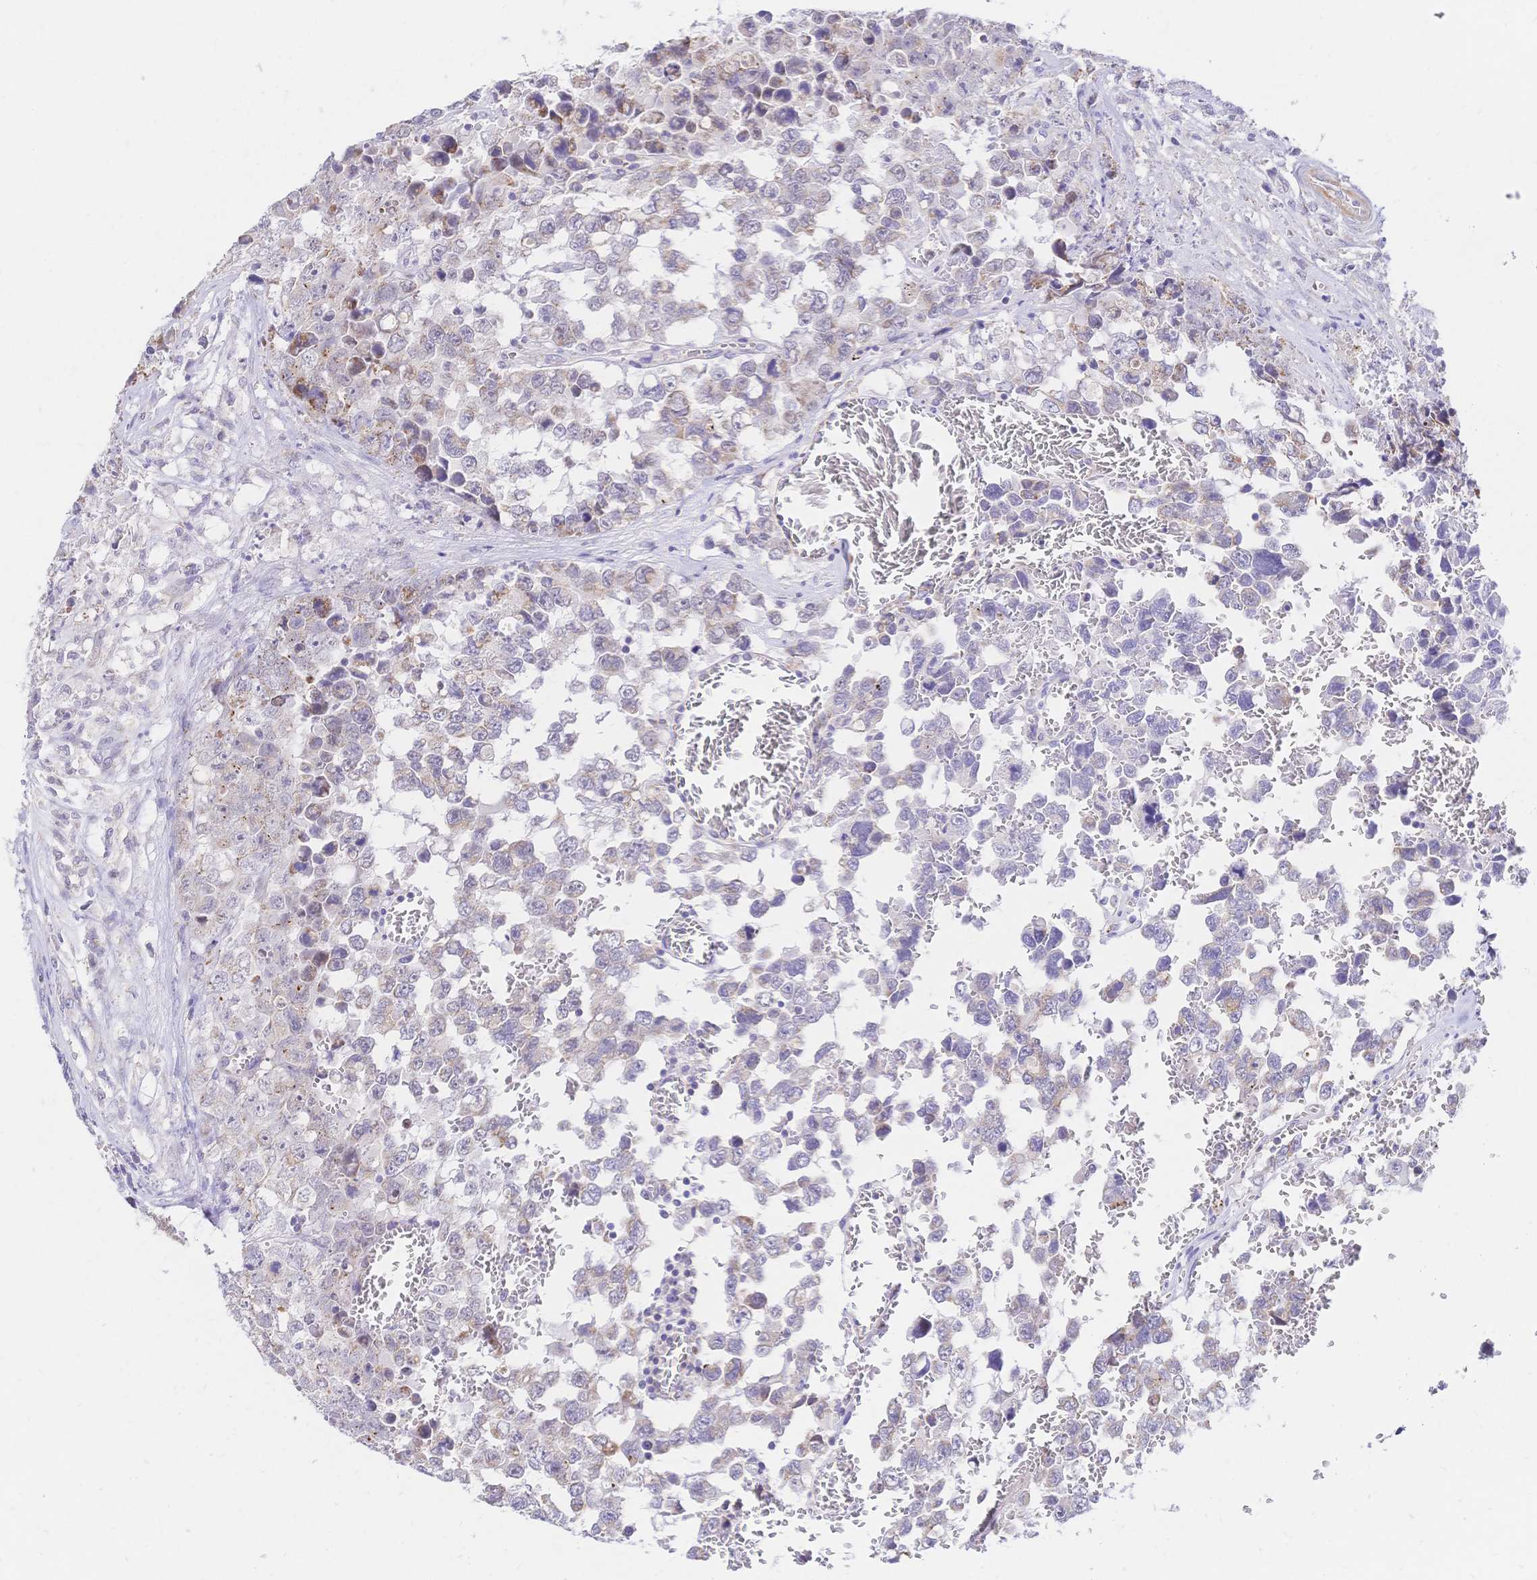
{"staining": {"intensity": "negative", "quantity": "none", "location": "none"}, "tissue": "testis cancer", "cell_type": "Tumor cells", "image_type": "cancer", "snomed": [{"axis": "morphology", "description": "Carcinoma, Embryonal, NOS"}, {"axis": "topography", "description": "Testis"}], "caption": "This is an immunohistochemistry micrograph of testis cancer. There is no positivity in tumor cells.", "gene": "CLEC18B", "patient": {"sex": "male", "age": 18}}